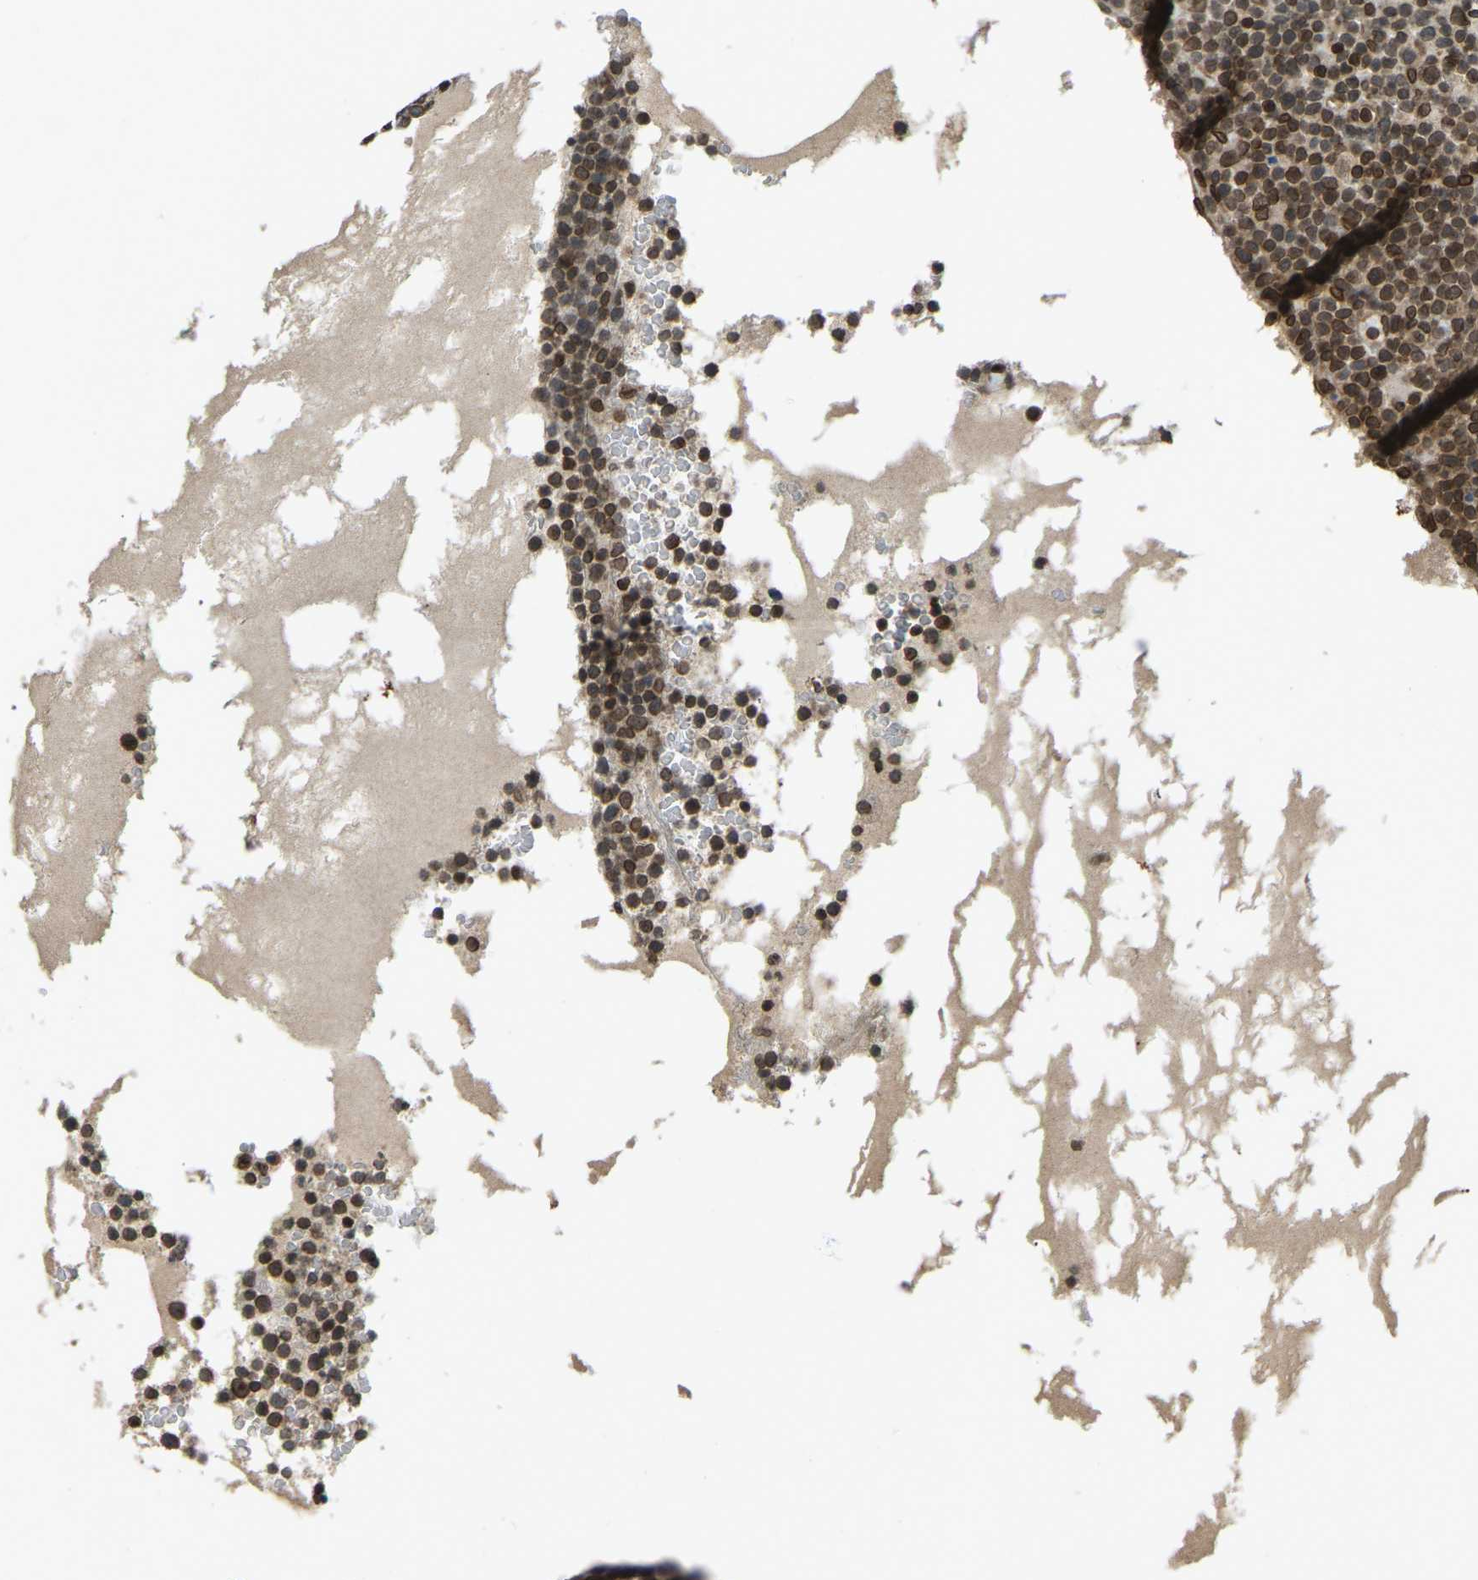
{"staining": {"intensity": "moderate", "quantity": ">75%", "location": "cytoplasmic/membranous,nuclear"}, "tissue": "lymphoma", "cell_type": "Tumor cells", "image_type": "cancer", "snomed": [{"axis": "morphology", "description": "Malignant lymphoma, non-Hodgkin's type, High grade"}, {"axis": "topography", "description": "Lymph node"}], "caption": "IHC image of malignant lymphoma, non-Hodgkin's type (high-grade) stained for a protein (brown), which exhibits medium levels of moderate cytoplasmic/membranous and nuclear expression in about >75% of tumor cells.", "gene": "SYNE1", "patient": {"sex": "male", "age": 61}}